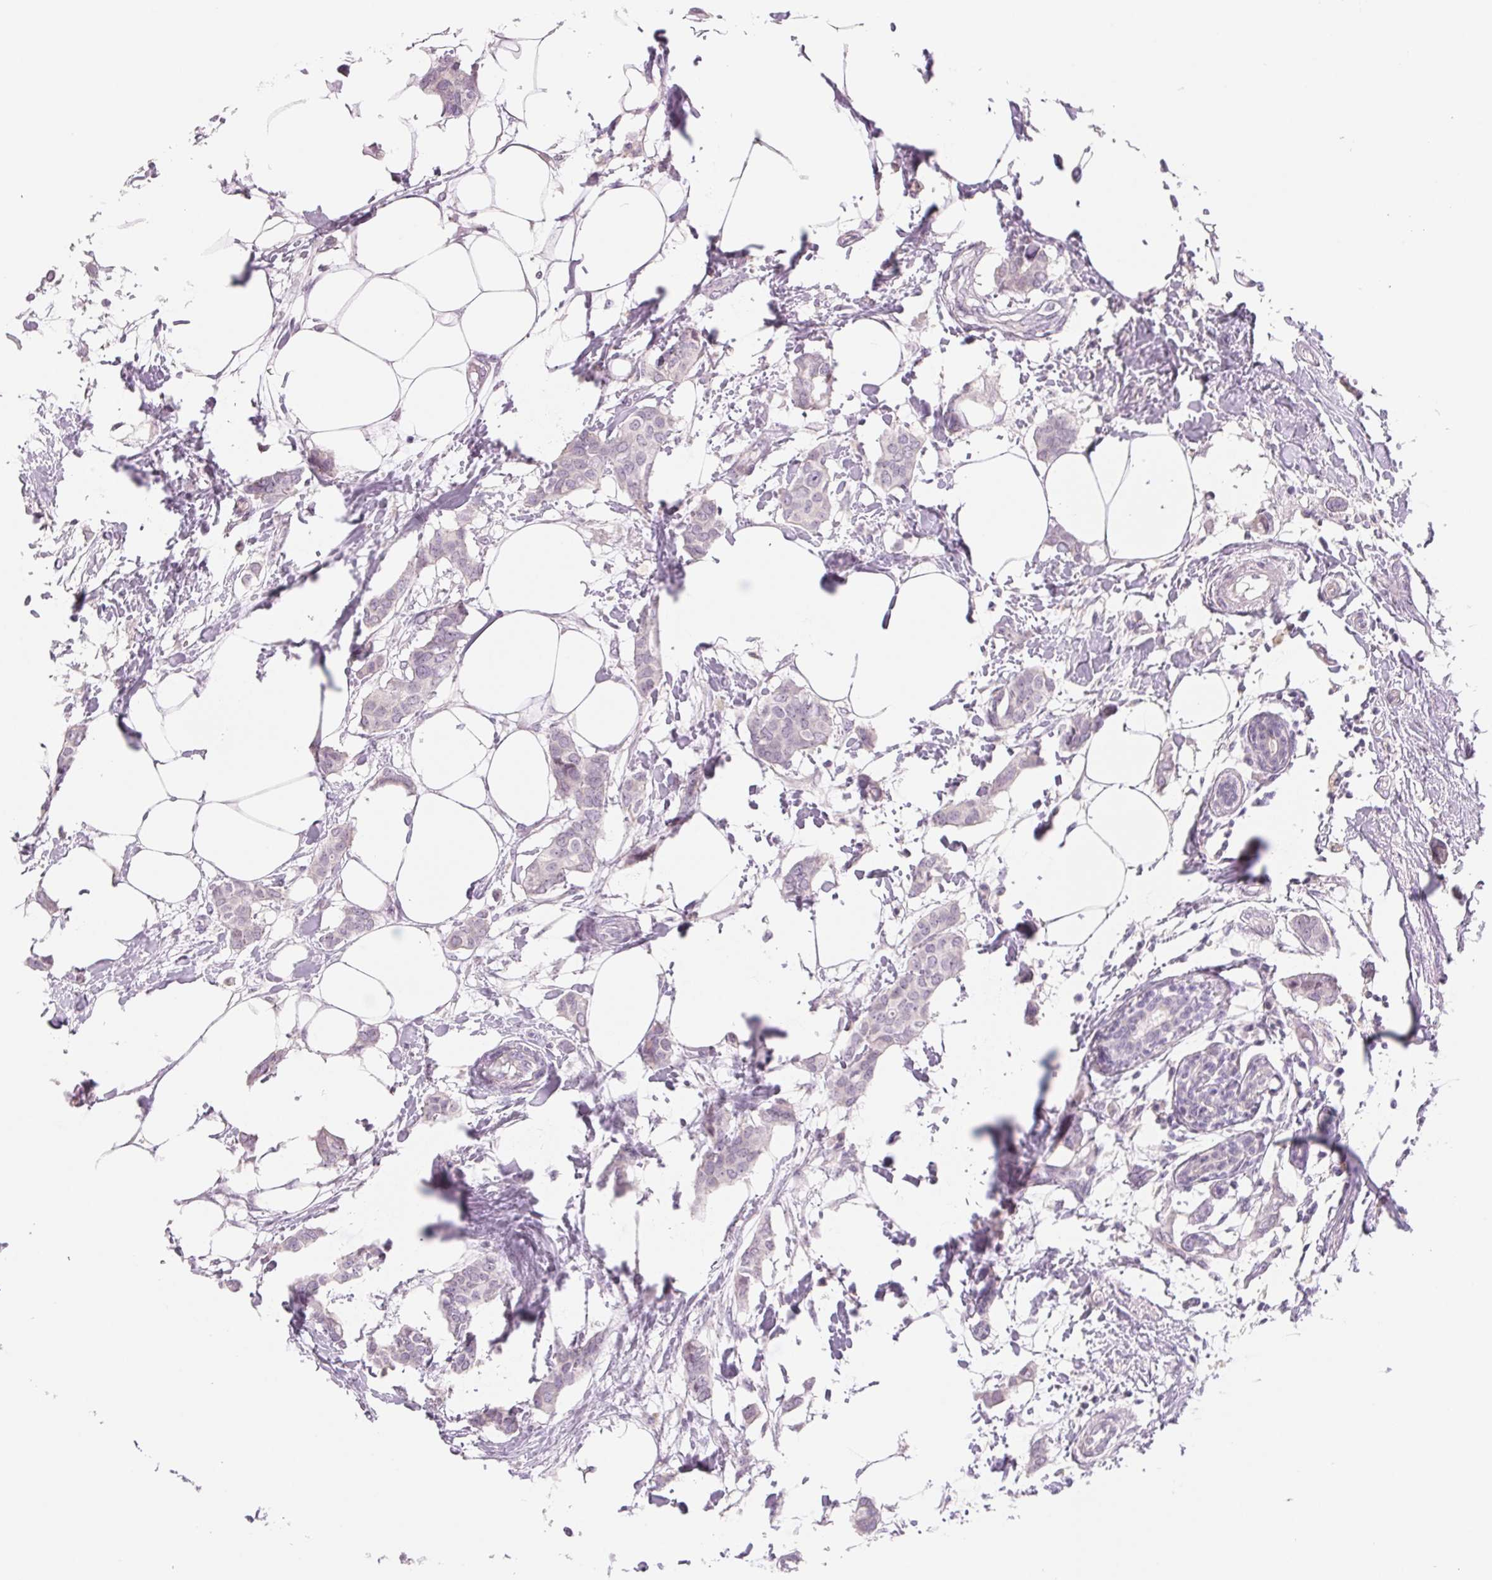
{"staining": {"intensity": "negative", "quantity": "none", "location": "none"}, "tissue": "breast cancer", "cell_type": "Tumor cells", "image_type": "cancer", "snomed": [{"axis": "morphology", "description": "Duct carcinoma"}, {"axis": "topography", "description": "Breast"}], "caption": "IHC of breast cancer reveals no expression in tumor cells. (Stains: DAB IHC with hematoxylin counter stain, Microscopy: brightfield microscopy at high magnification).", "gene": "CCDC168", "patient": {"sex": "female", "age": 62}}